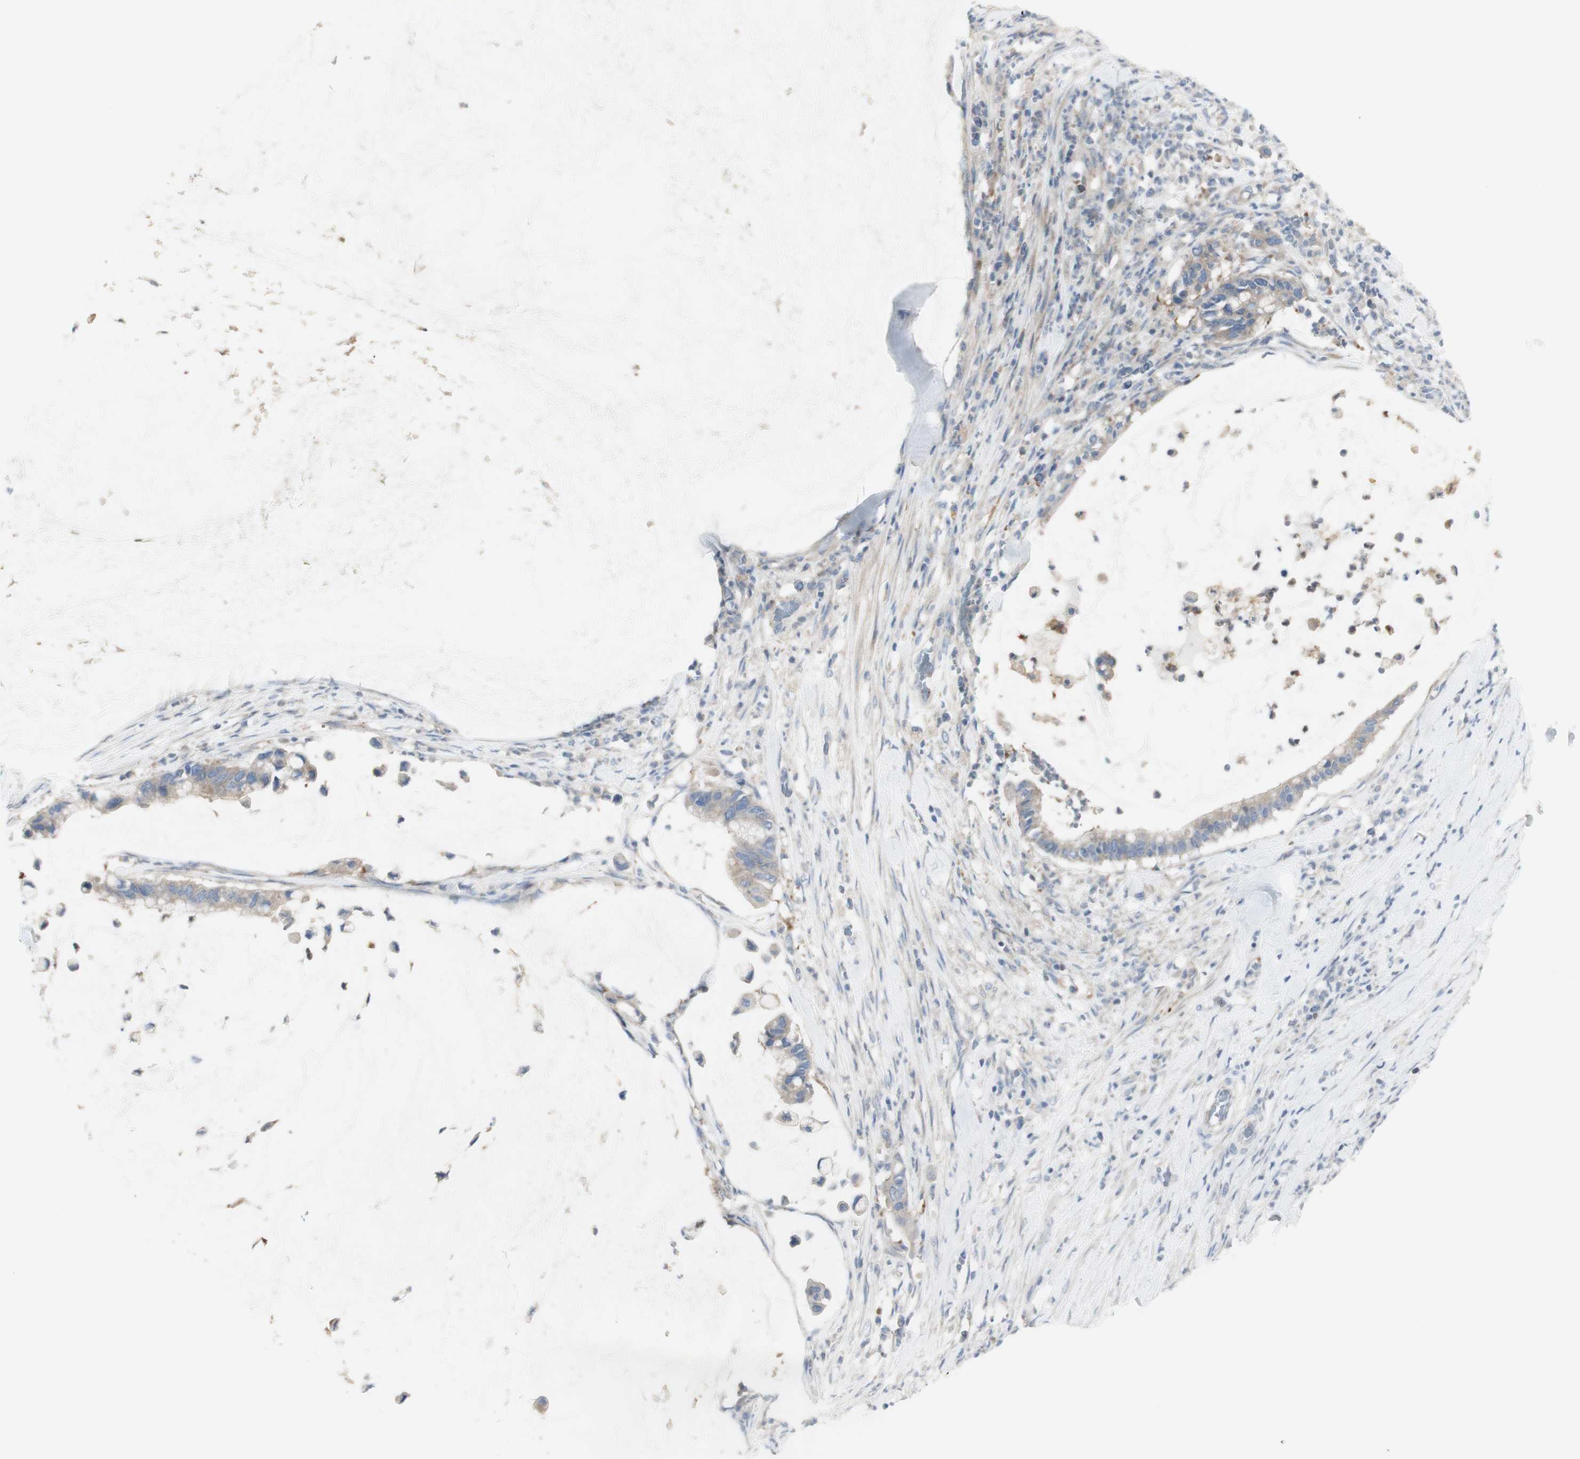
{"staining": {"intensity": "weak", "quantity": "25%-75%", "location": "cytoplasmic/membranous"}, "tissue": "pancreatic cancer", "cell_type": "Tumor cells", "image_type": "cancer", "snomed": [{"axis": "morphology", "description": "Adenocarcinoma, NOS"}, {"axis": "topography", "description": "Pancreas"}], "caption": "A high-resolution histopathology image shows immunohistochemistry staining of pancreatic cancer, which demonstrates weak cytoplasmic/membranous expression in approximately 25%-75% of tumor cells.", "gene": "C3orf52", "patient": {"sex": "male", "age": 41}}